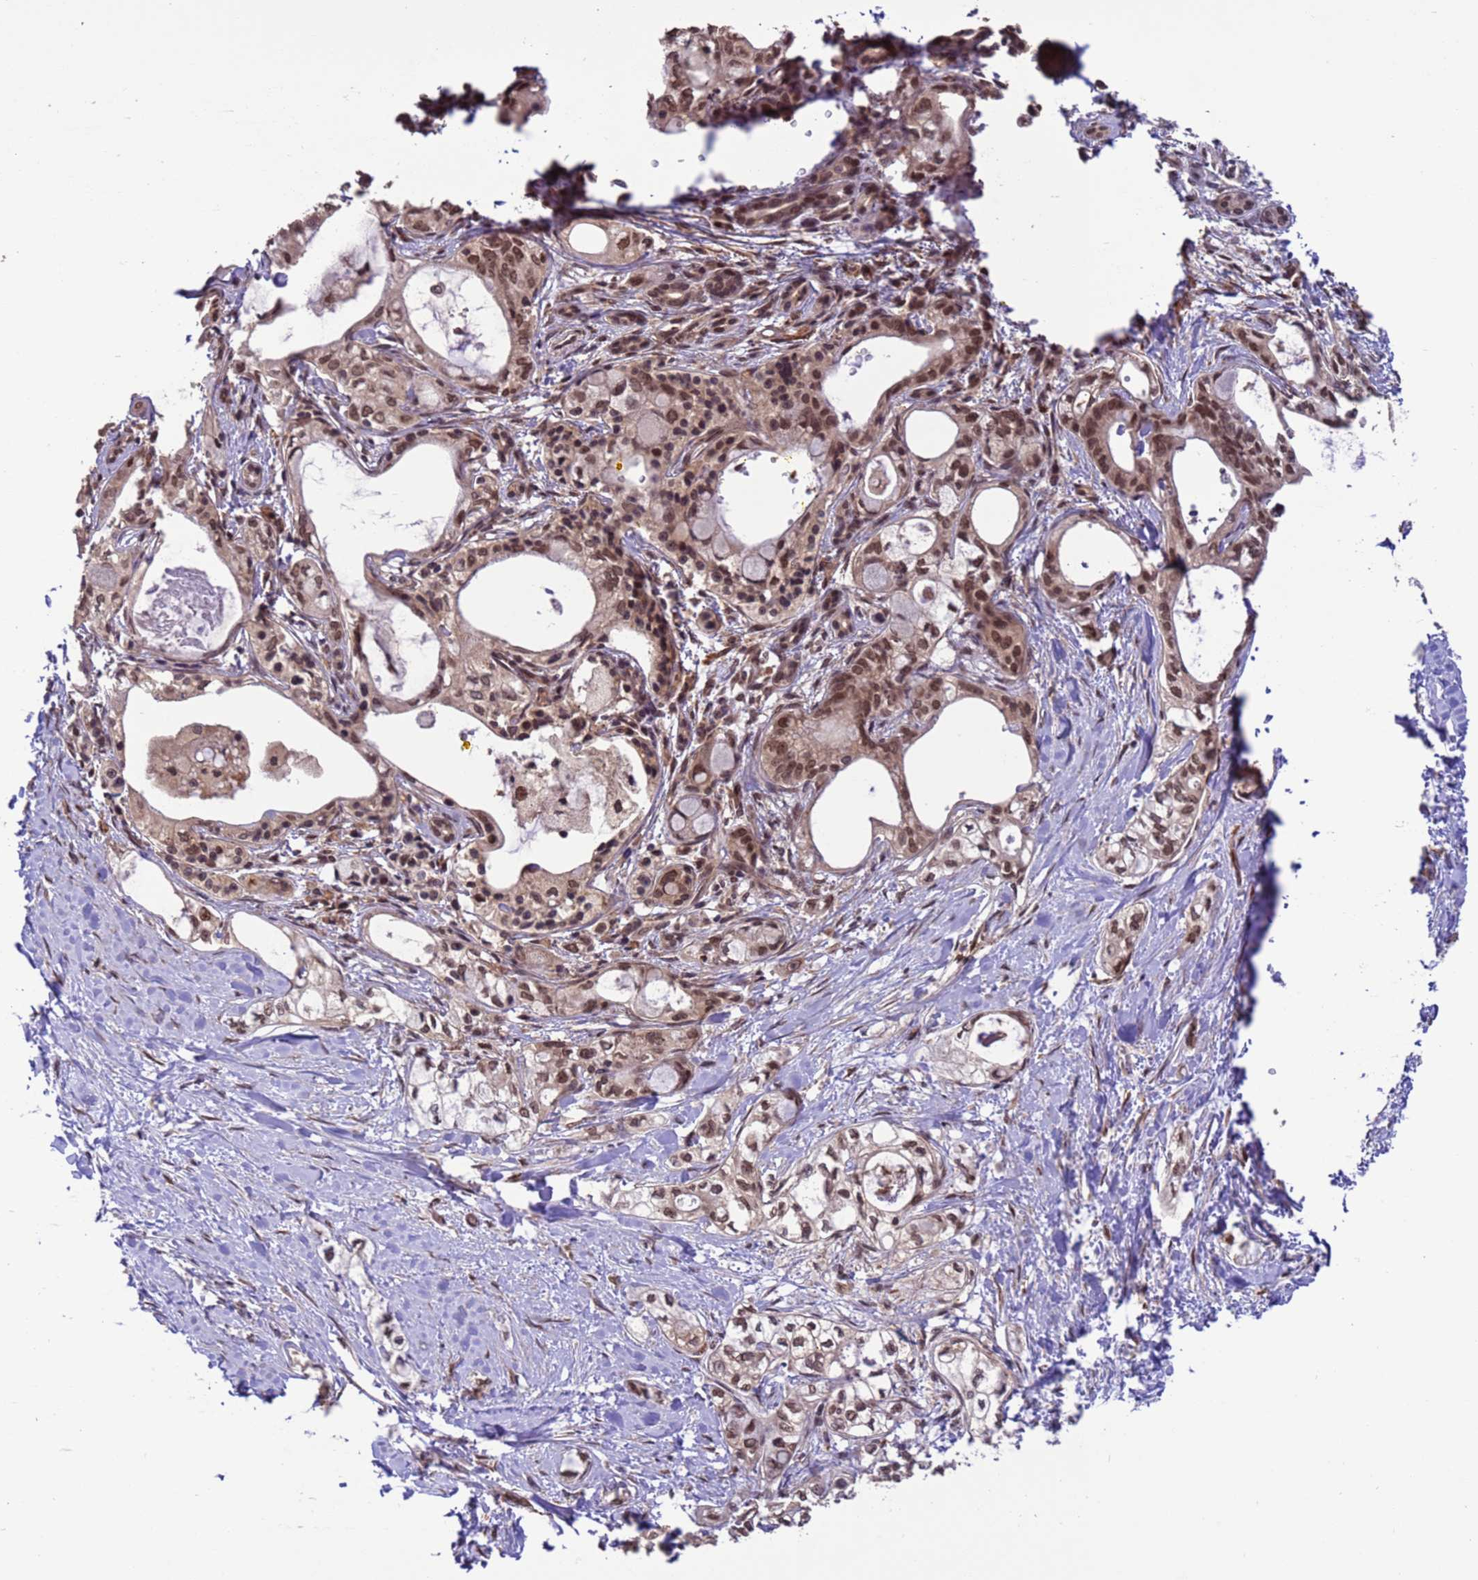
{"staining": {"intensity": "moderate", "quantity": ">75%", "location": "nuclear"}, "tissue": "pancreatic cancer", "cell_type": "Tumor cells", "image_type": "cancer", "snomed": [{"axis": "morphology", "description": "Adenocarcinoma, NOS"}, {"axis": "topography", "description": "Pancreas"}], "caption": "This is an image of IHC staining of adenocarcinoma (pancreatic), which shows moderate expression in the nuclear of tumor cells.", "gene": "VSTM4", "patient": {"sex": "male", "age": 70}}